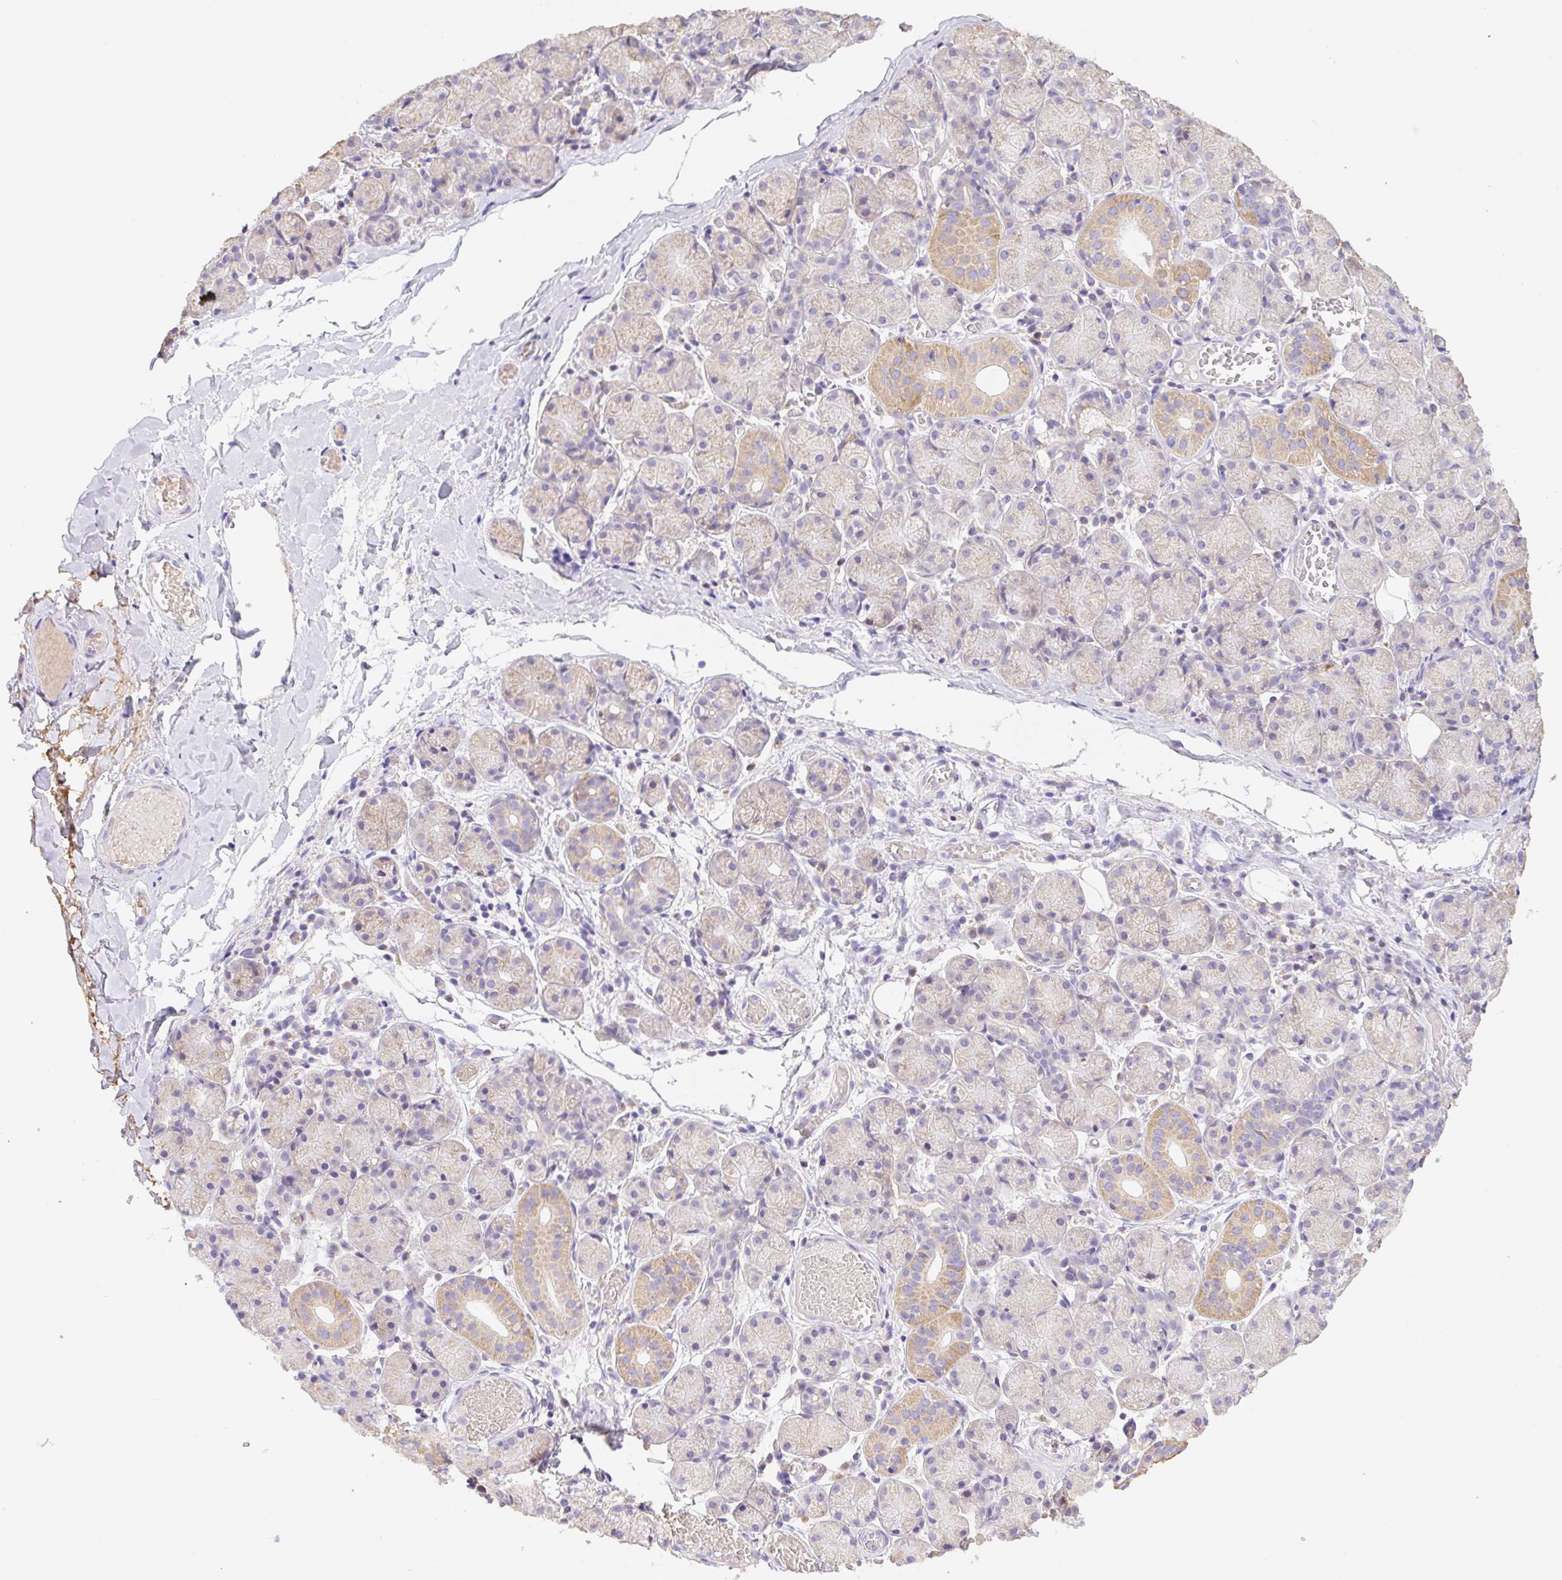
{"staining": {"intensity": "moderate", "quantity": "<25%", "location": "cytoplasmic/membranous"}, "tissue": "salivary gland", "cell_type": "Glandular cells", "image_type": "normal", "snomed": [{"axis": "morphology", "description": "Normal tissue, NOS"}, {"axis": "topography", "description": "Salivary gland"}], "caption": "Protein staining demonstrates moderate cytoplasmic/membranous staining in about <25% of glandular cells in unremarkable salivary gland. (IHC, brightfield microscopy, high magnification).", "gene": "COPZ2", "patient": {"sex": "female", "age": 24}}